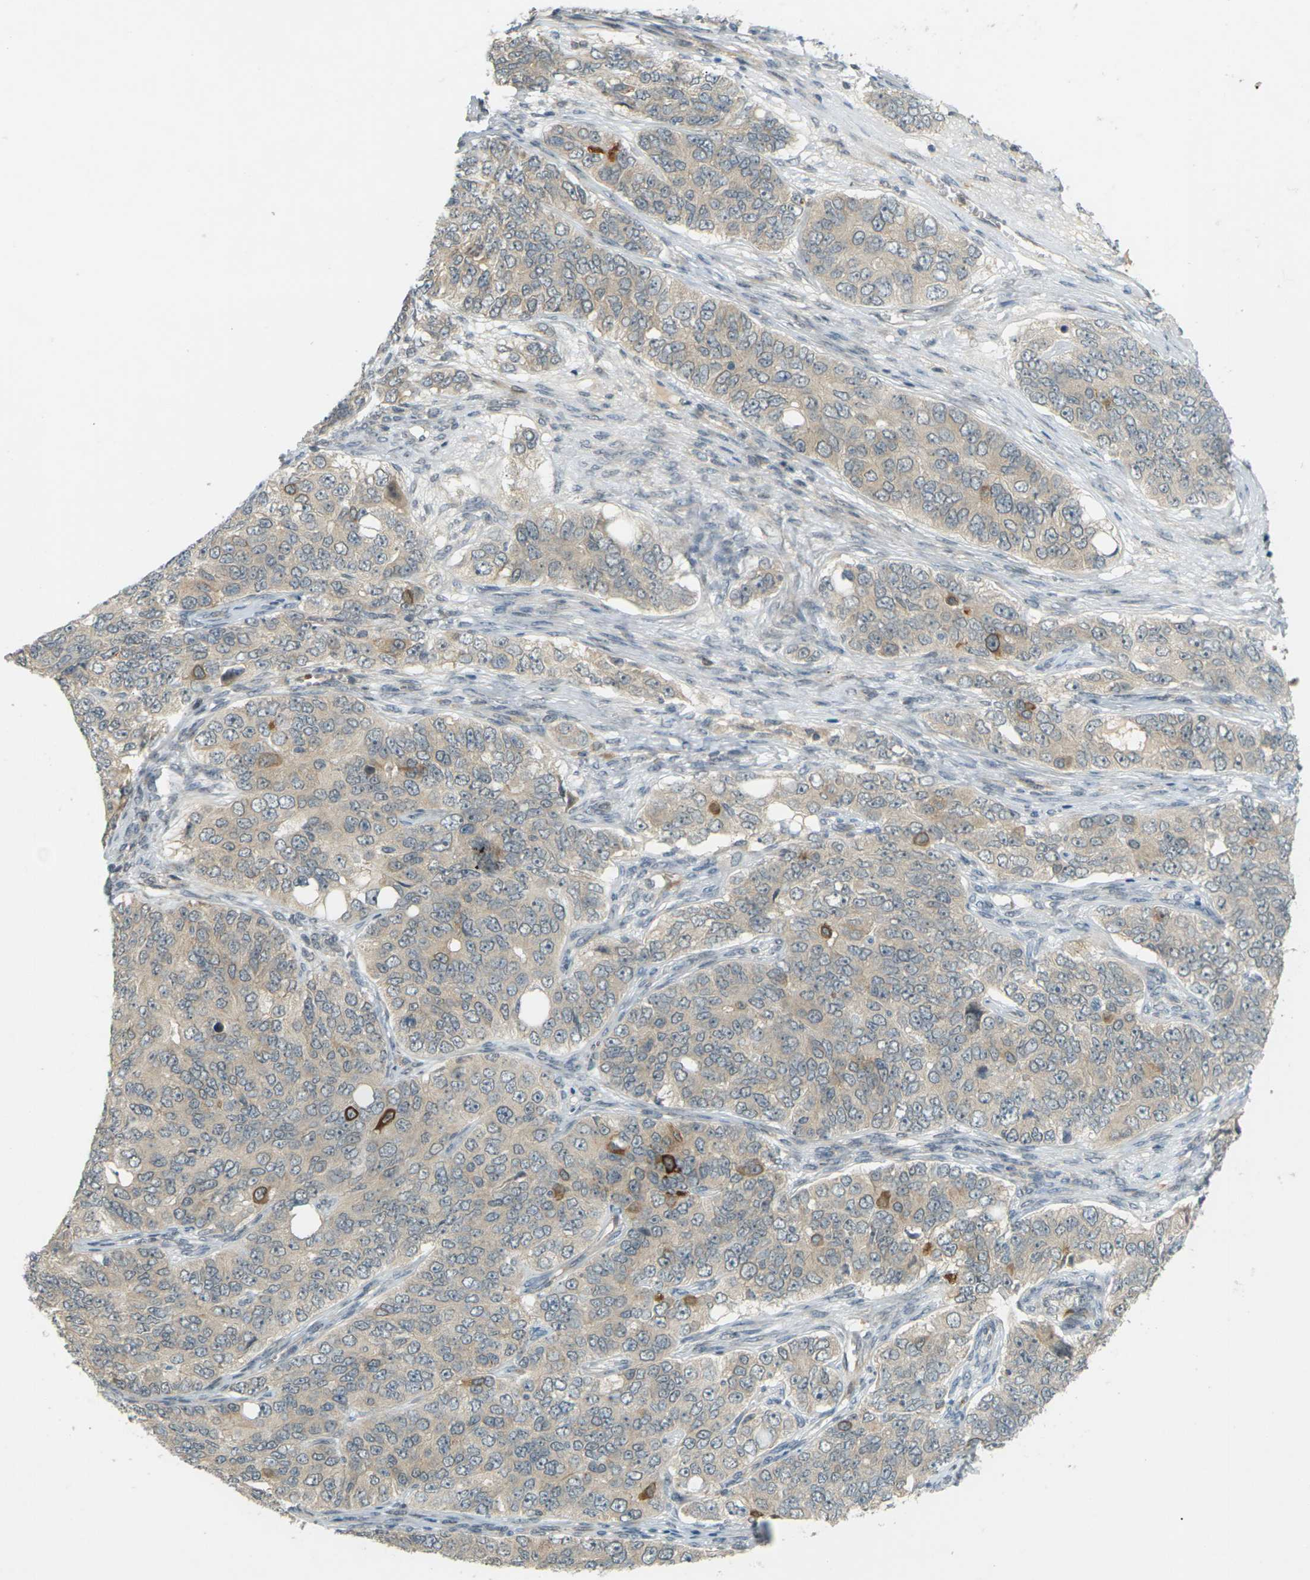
{"staining": {"intensity": "weak", "quantity": ">75%", "location": "cytoplasmic/membranous"}, "tissue": "ovarian cancer", "cell_type": "Tumor cells", "image_type": "cancer", "snomed": [{"axis": "morphology", "description": "Carcinoma, endometroid"}, {"axis": "topography", "description": "Ovary"}], "caption": "Tumor cells exhibit low levels of weak cytoplasmic/membranous positivity in about >75% of cells in ovarian cancer (endometroid carcinoma).", "gene": "SOCS6", "patient": {"sex": "female", "age": 51}}